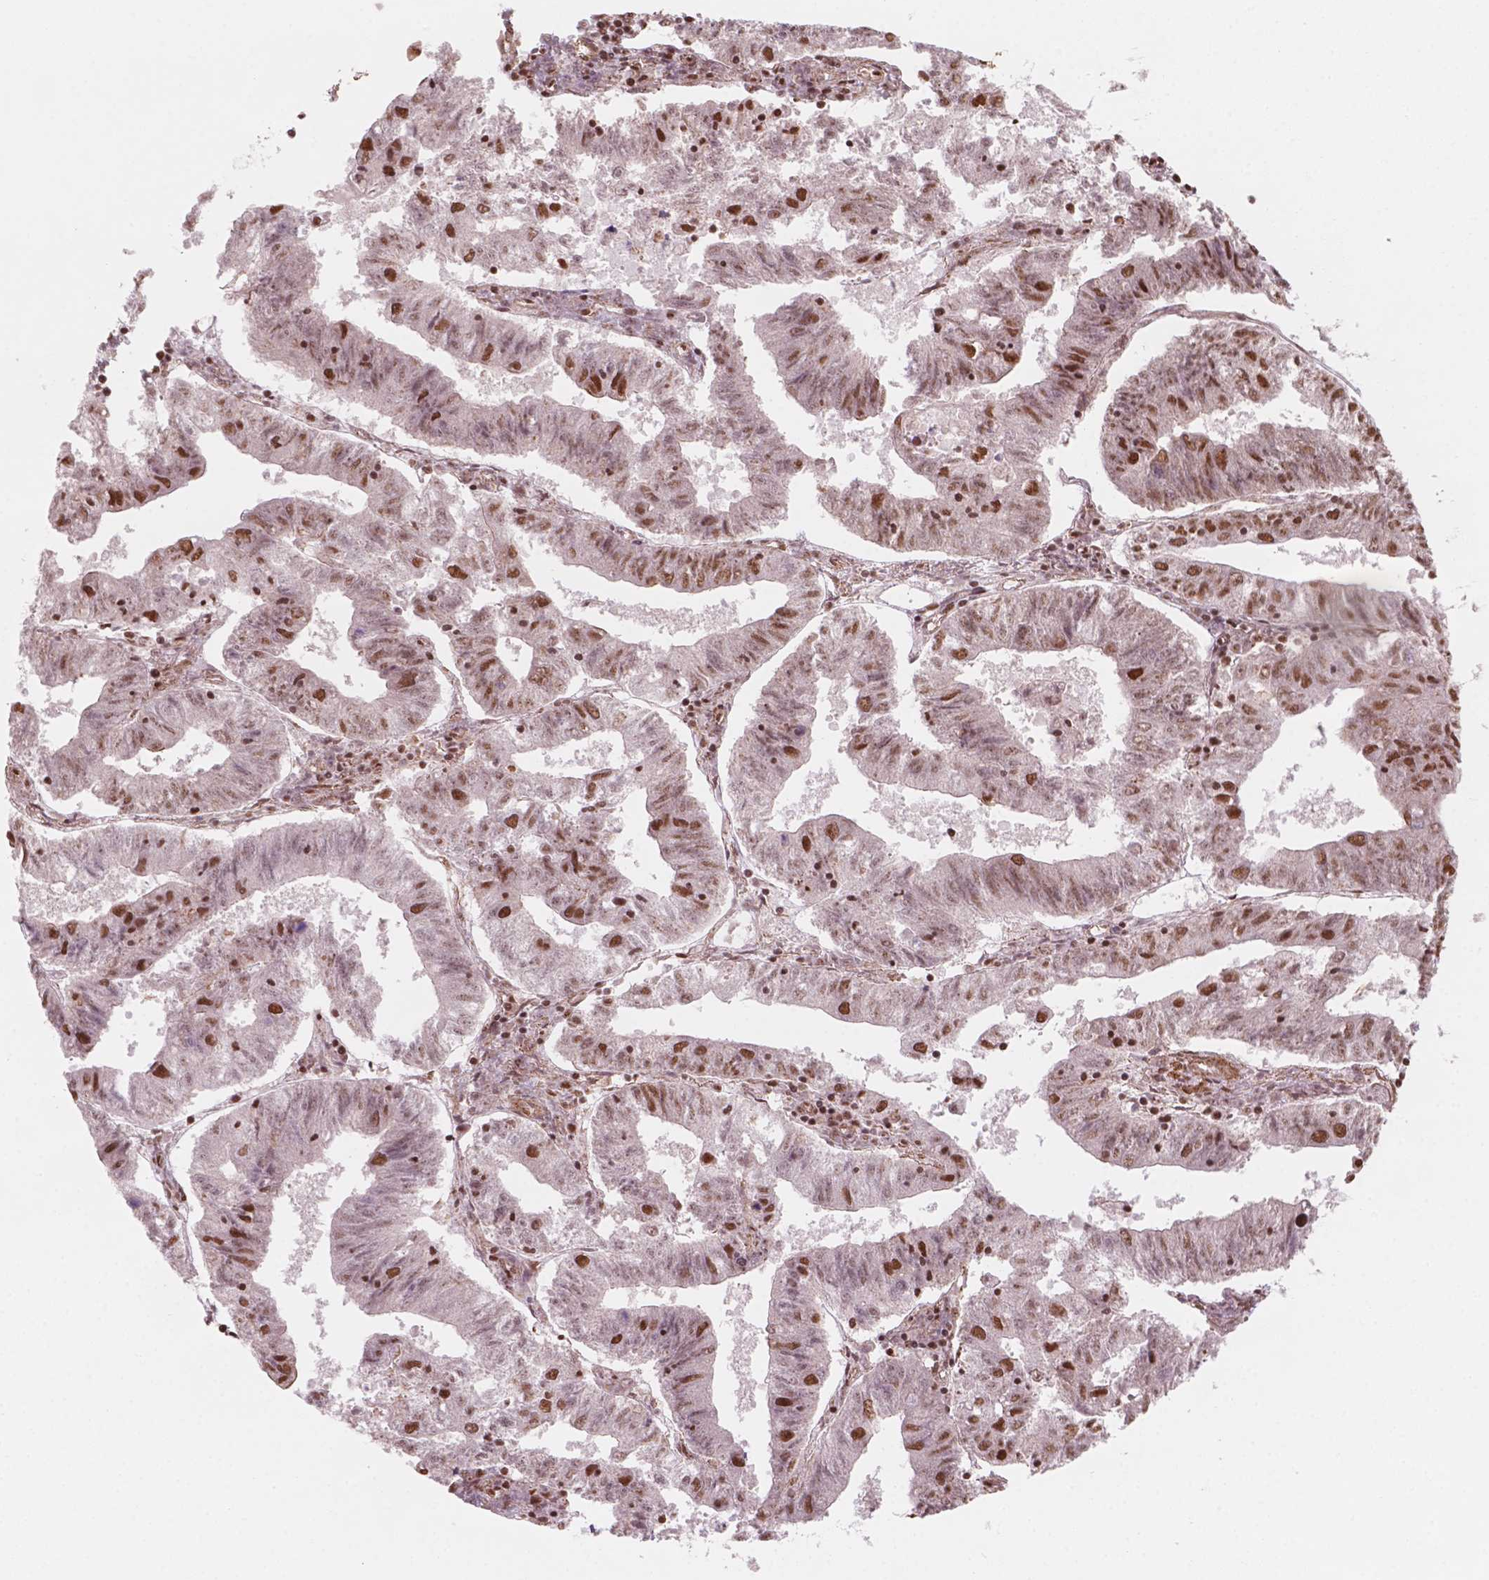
{"staining": {"intensity": "strong", "quantity": "25%-75%", "location": "nuclear"}, "tissue": "endometrial cancer", "cell_type": "Tumor cells", "image_type": "cancer", "snomed": [{"axis": "morphology", "description": "Adenocarcinoma, NOS"}, {"axis": "topography", "description": "Endometrium"}], "caption": "The photomicrograph demonstrates immunohistochemical staining of endometrial cancer. There is strong nuclear staining is present in approximately 25%-75% of tumor cells. (brown staining indicates protein expression, while blue staining denotes nuclei).", "gene": "GTF3C5", "patient": {"sex": "female", "age": 82}}